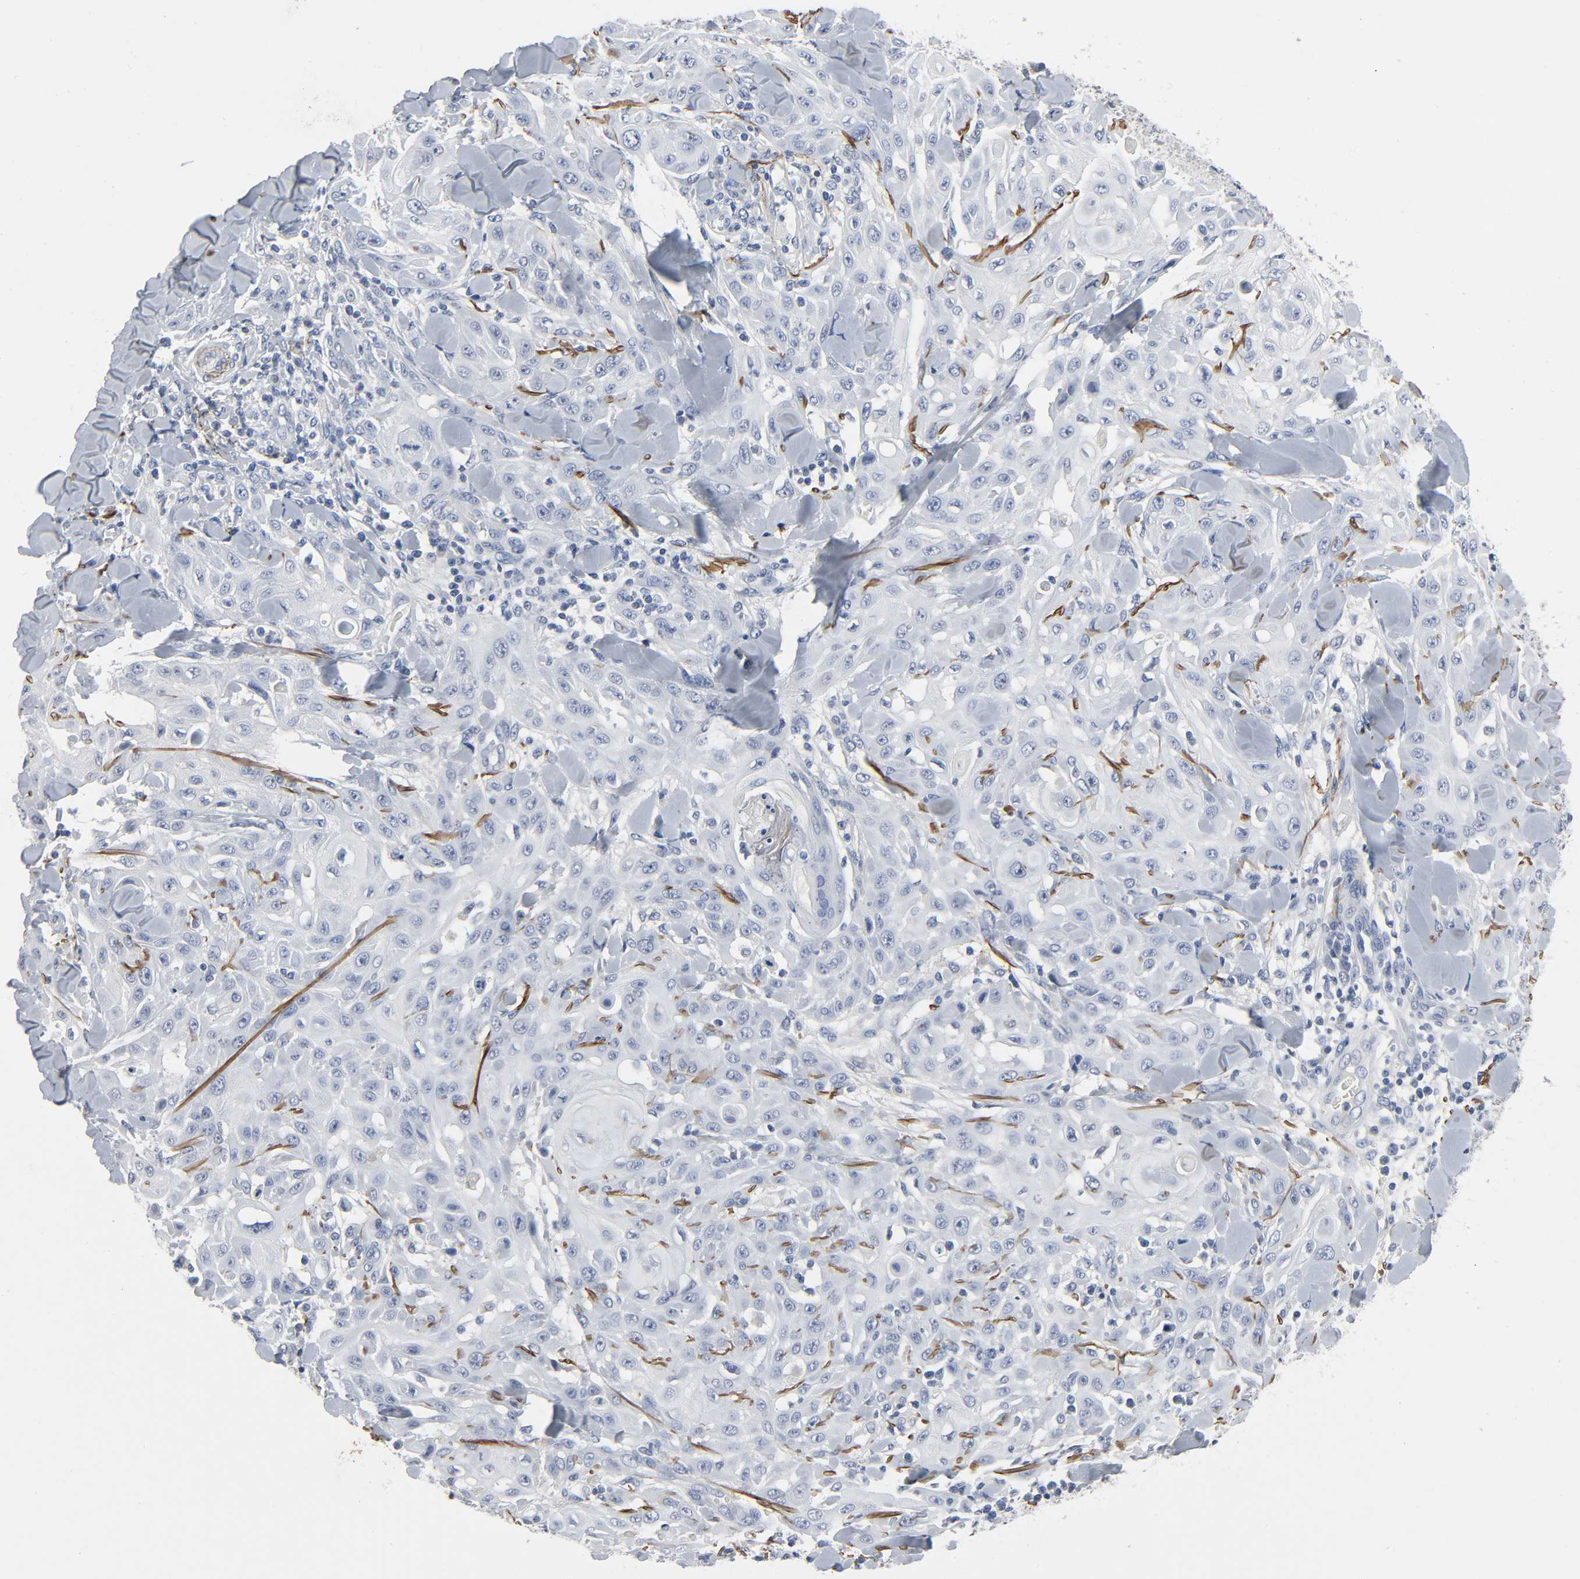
{"staining": {"intensity": "negative", "quantity": "none", "location": "none"}, "tissue": "skin cancer", "cell_type": "Tumor cells", "image_type": "cancer", "snomed": [{"axis": "morphology", "description": "Squamous cell carcinoma, NOS"}, {"axis": "topography", "description": "Skin"}], "caption": "Squamous cell carcinoma (skin) was stained to show a protein in brown. There is no significant expression in tumor cells.", "gene": "FBLN5", "patient": {"sex": "male", "age": 24}}